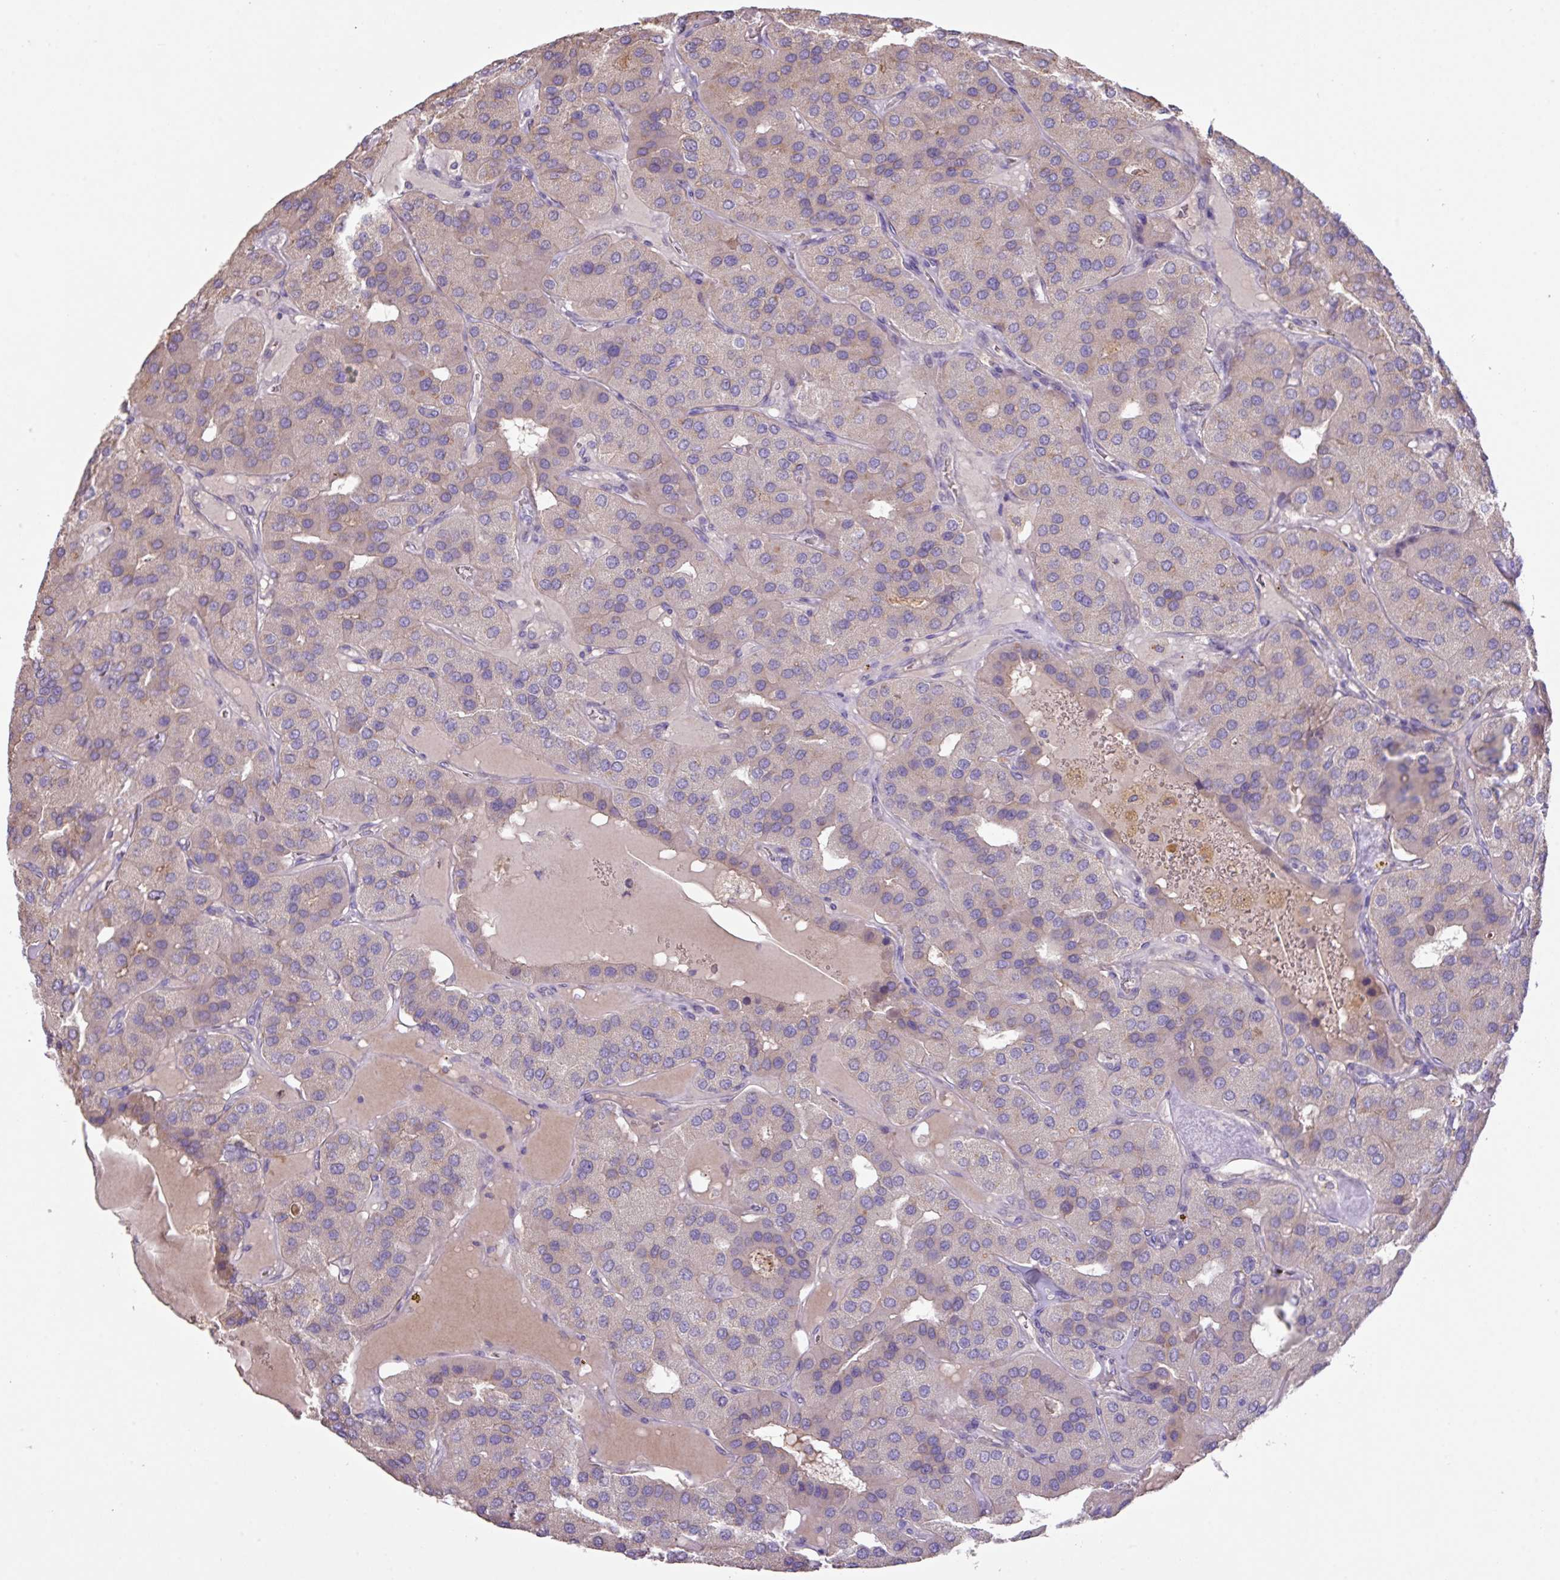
{"staining": {"intensity": "weak", "quantity": "<25%", "location": "cytoplasmic/membranous"}, "tissue": "parathyroid gland", "cell_type": "Glandular cells", "image_type": "normal", "snomed": [{"axis": "morphology", "description": "Normal tissue, NOS"}, {"axis": "morphology", "description": "Adenoma, NOS"}, {"axis": "topography", "description": "Parathyroid gland"}], "caption": "Human parathyroid gland stained for a protein using immunohistochemistry (IHC) displays no staining in glandular cells.", "gene": "PRADC1", "patient": {"sex": "female", "age": 86}}